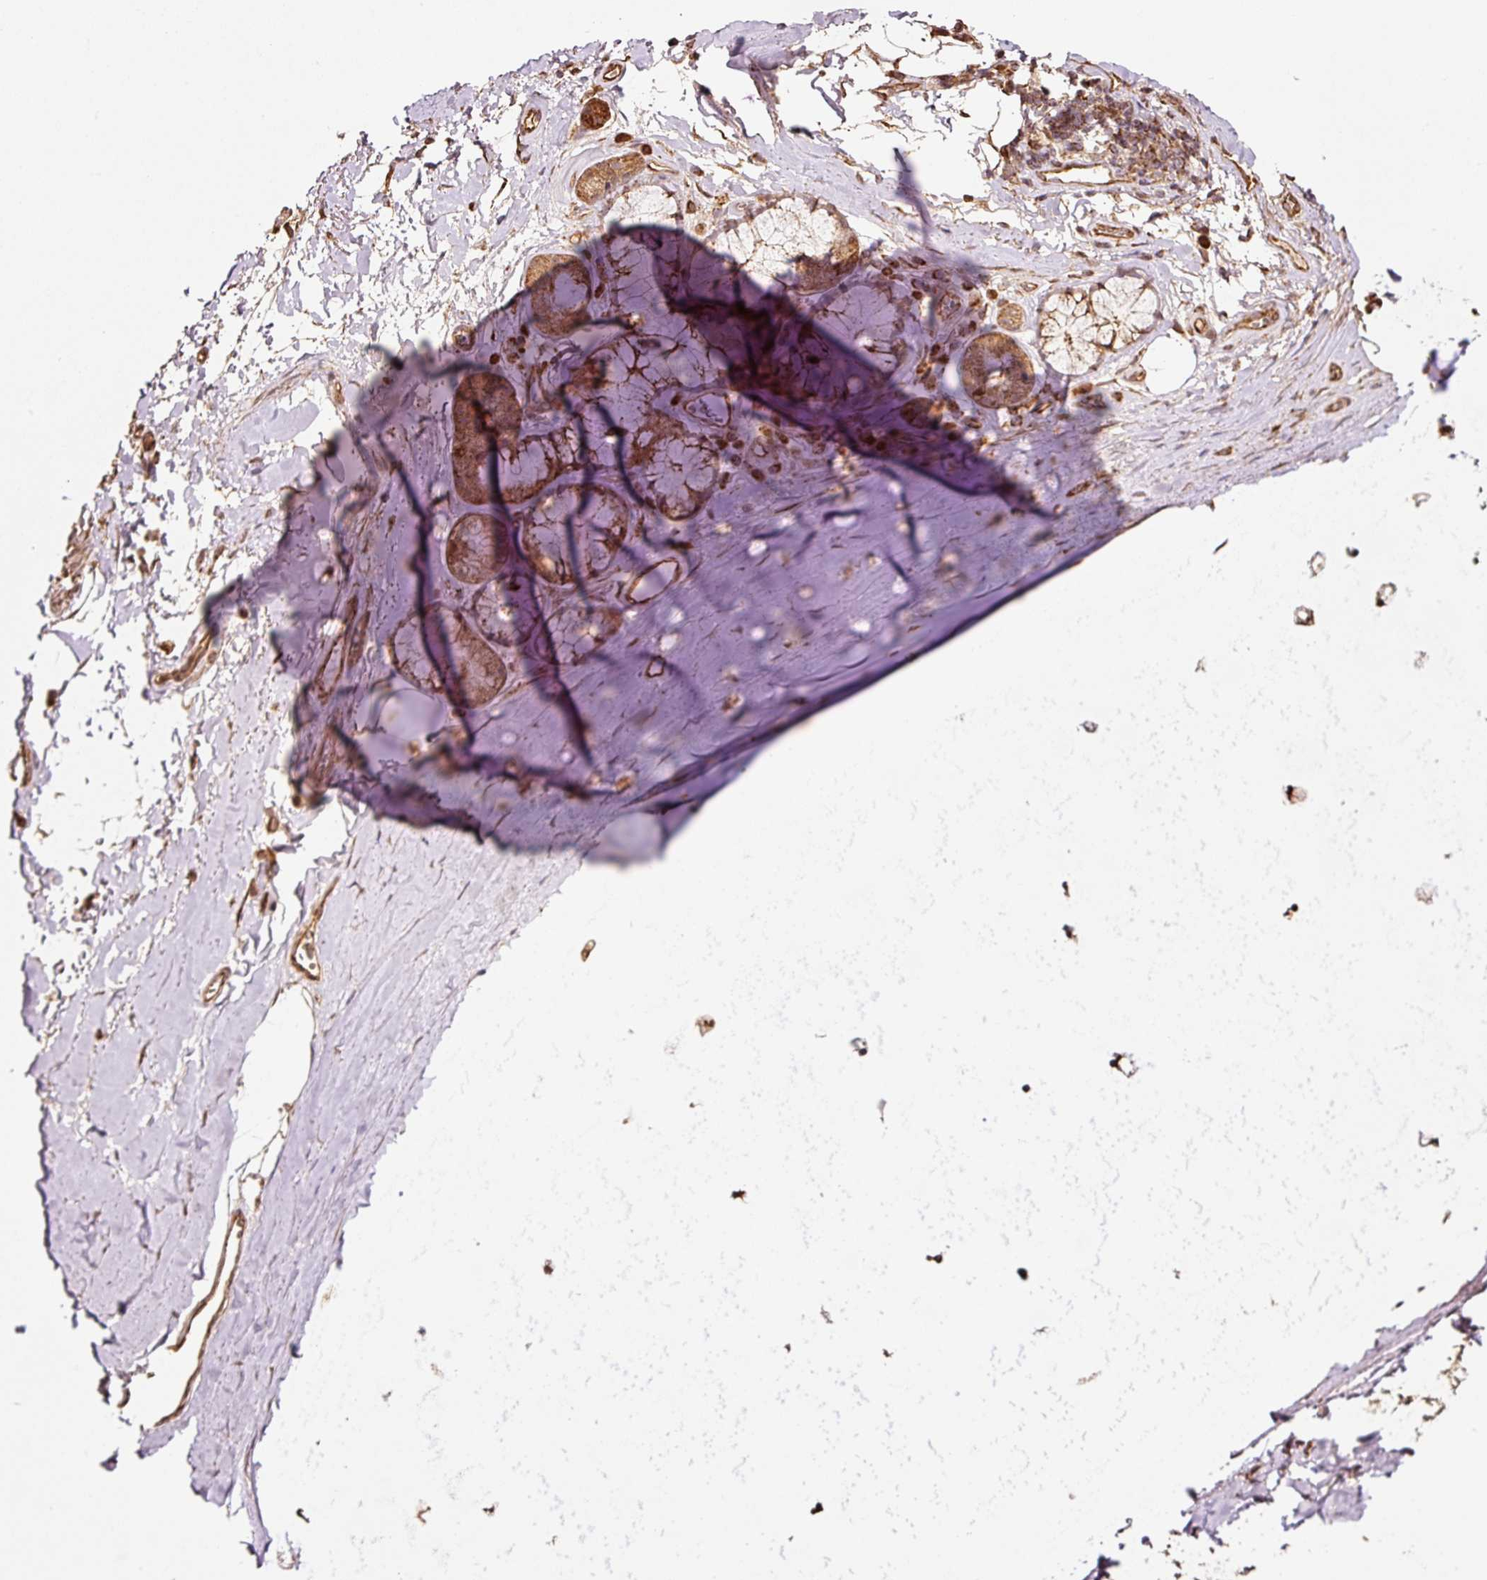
{"staining": {"intensity": "negative", "quantity": "none", "location": "none"}, "tissue": "adipose tissue", "cell_type": "Adipocytes", "image_type": "normal", "snomed": [{"axis": "morphology", "description": "Normal tissue, NOS"}, {"axis": "topography", "description": "Cartilage tissue"}, {"axis": "topography", "description": "Bronchus"}], "caption": "Immunohistochemical staining of benign adipose tissue exhibits no significant positivity in adipocytes.", "gene": "ETF1", "patient": {"sex": "male", "age": 58}}